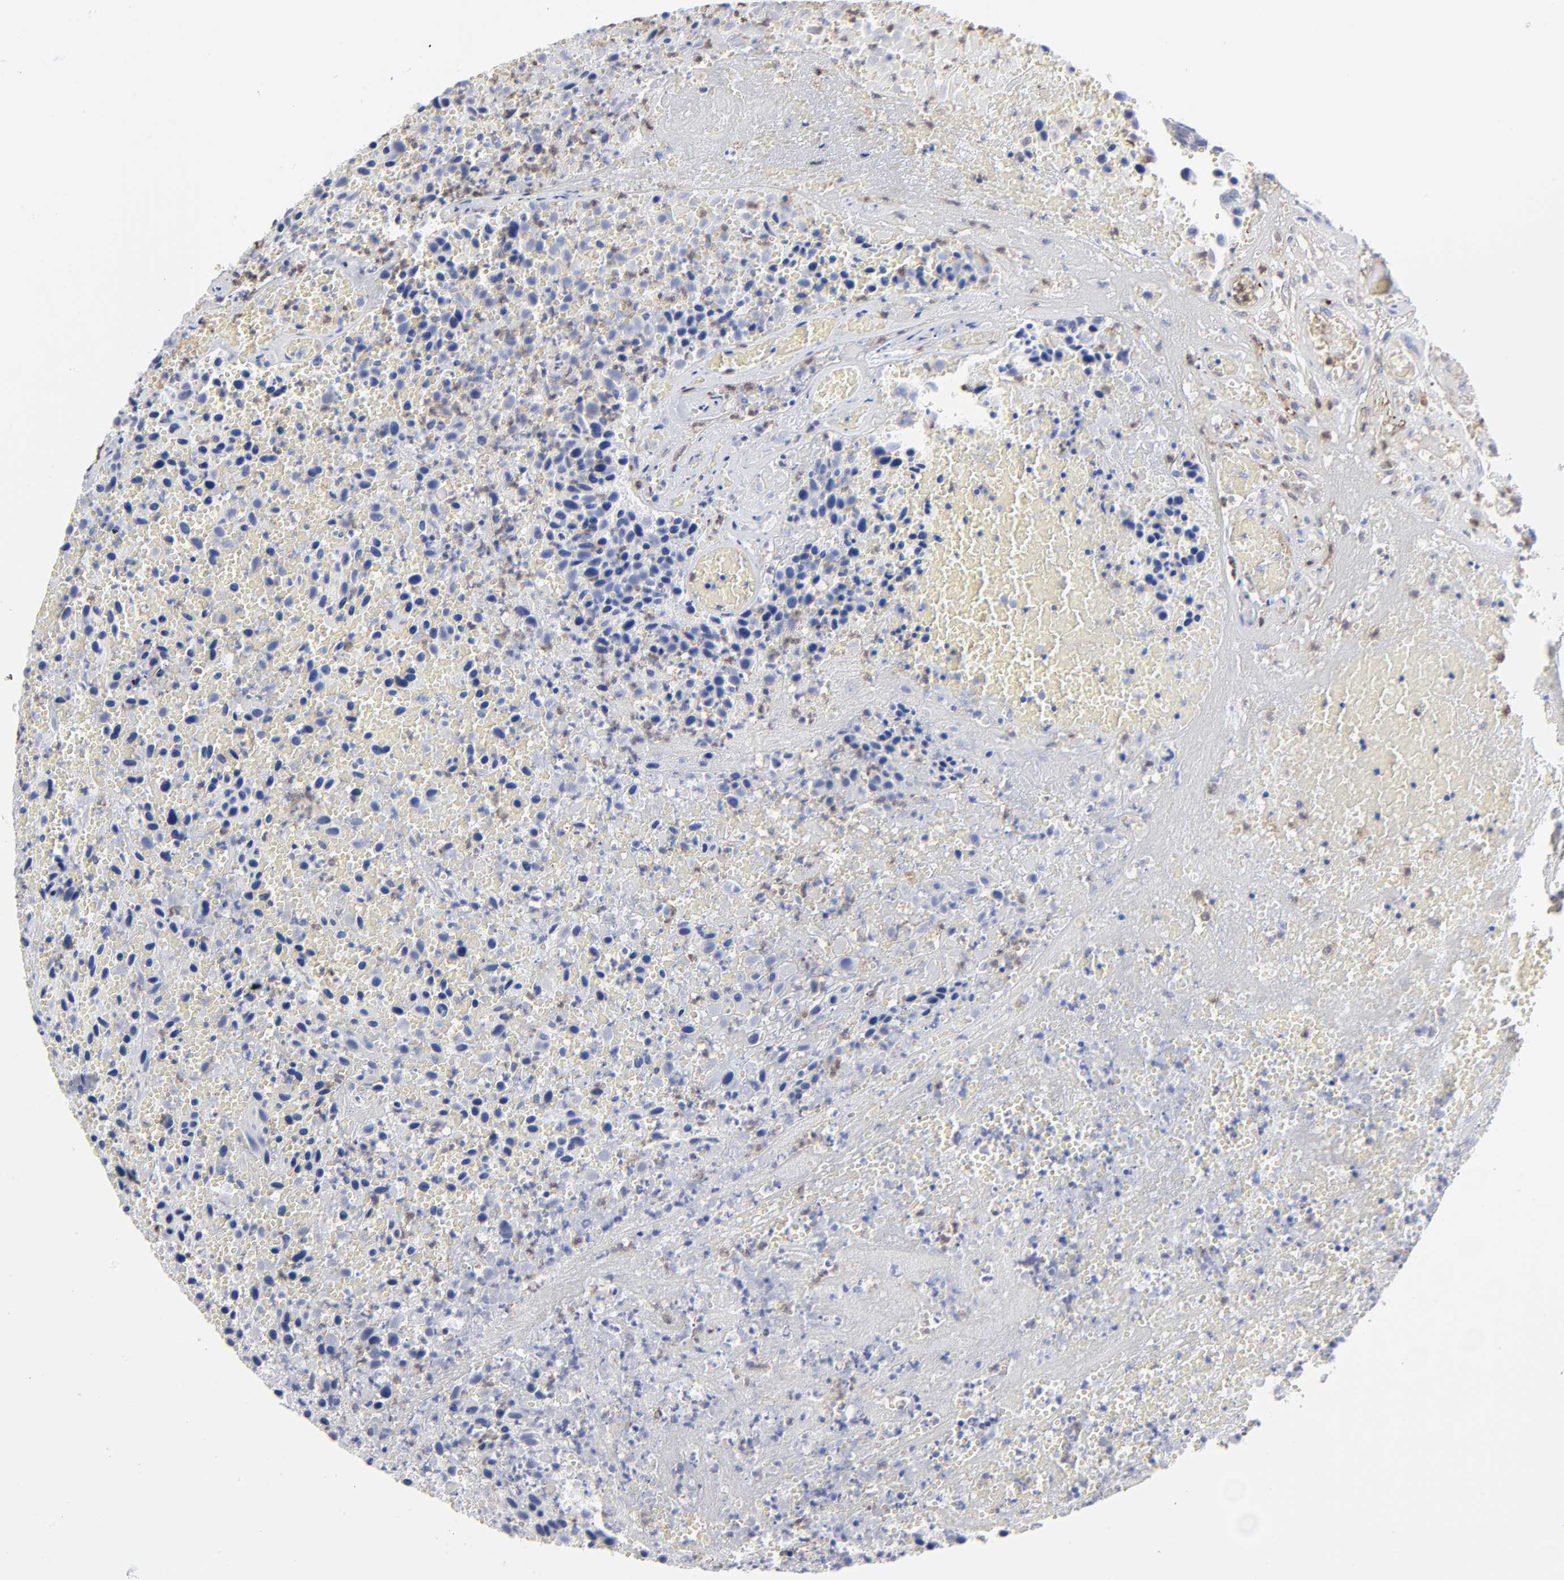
{"staining": {"intensity": "negative", "quantity": "none", "location": "none"}, "tissue": "urothelial cancer", "cell_type": "Tumor cells", "image_type": "cancer", "snomed": [{"axis": "morphology", "description": "Urothelial carcinoma, High grade"}, {"axis": "topography", "description": "Urinary bladder"}], "caption": "Urothelial cancer was stained to show a protein in brown. There is no significant positivity in tumor cells.", "gene": "TBXT", "patient": {"sex": "male", "age": 66}}